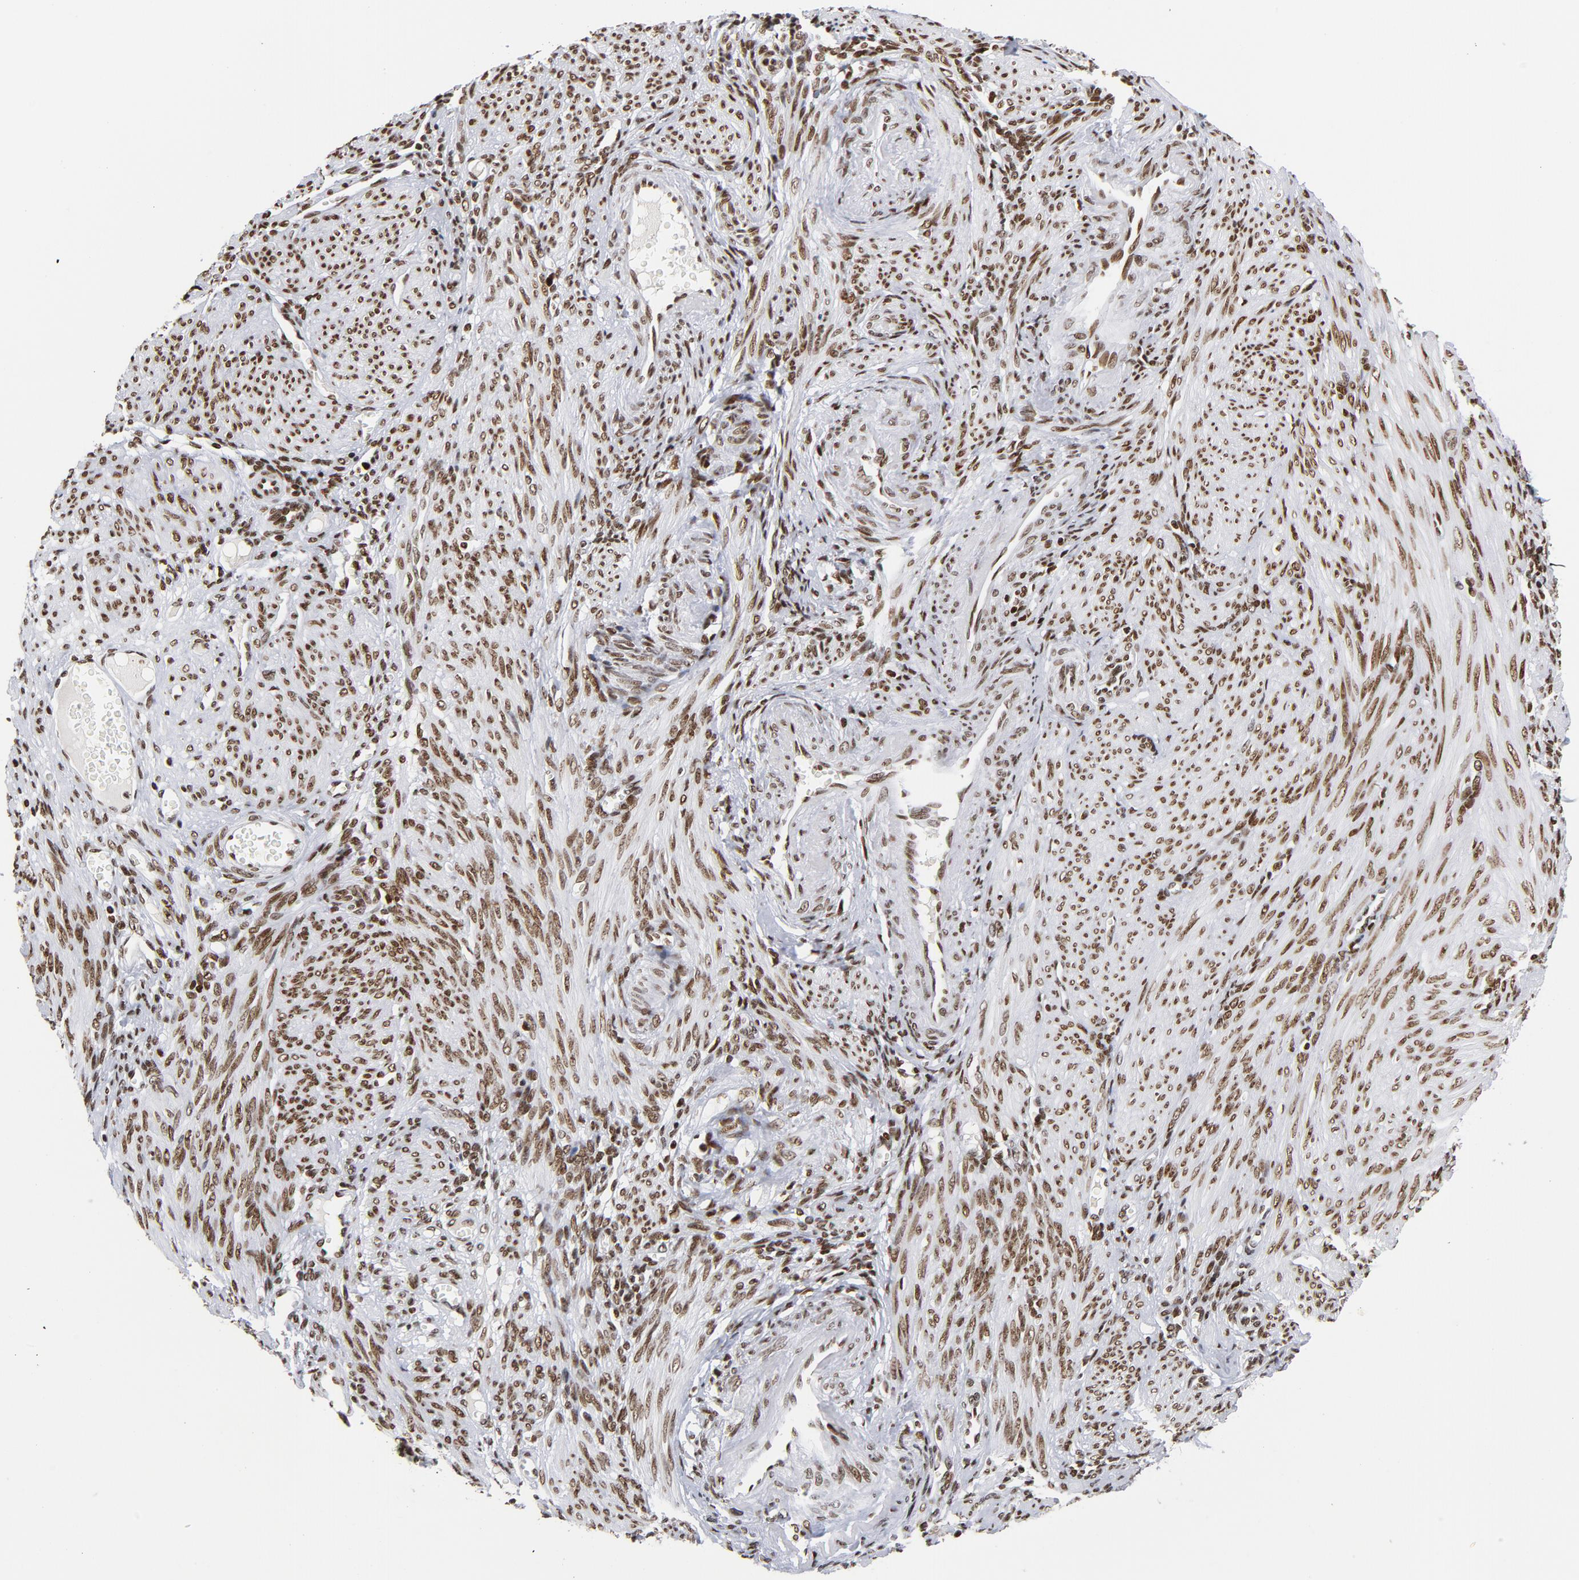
{"staining": {"intensity": "moderate", "quantity": ">75%", "location": "nuclear"}, "tissue": "endometrium", "cell_type": "Cells in endometrial stroma", "image_type": "normal", "snomed": [{"axis": "morphology", "description": "Normal tissue, NOS"}, {"axis": "topography", "description": "Endometrium"}], "caption": "Moderate nuclear protein staining is present in about >75% of cells in endometrial stroma in endometrium. The protein of interest is shown in brown color, while the nuclei are stained blue.", "gene": "TOP2B", "patient": {"sex": "female", "age": 72}}